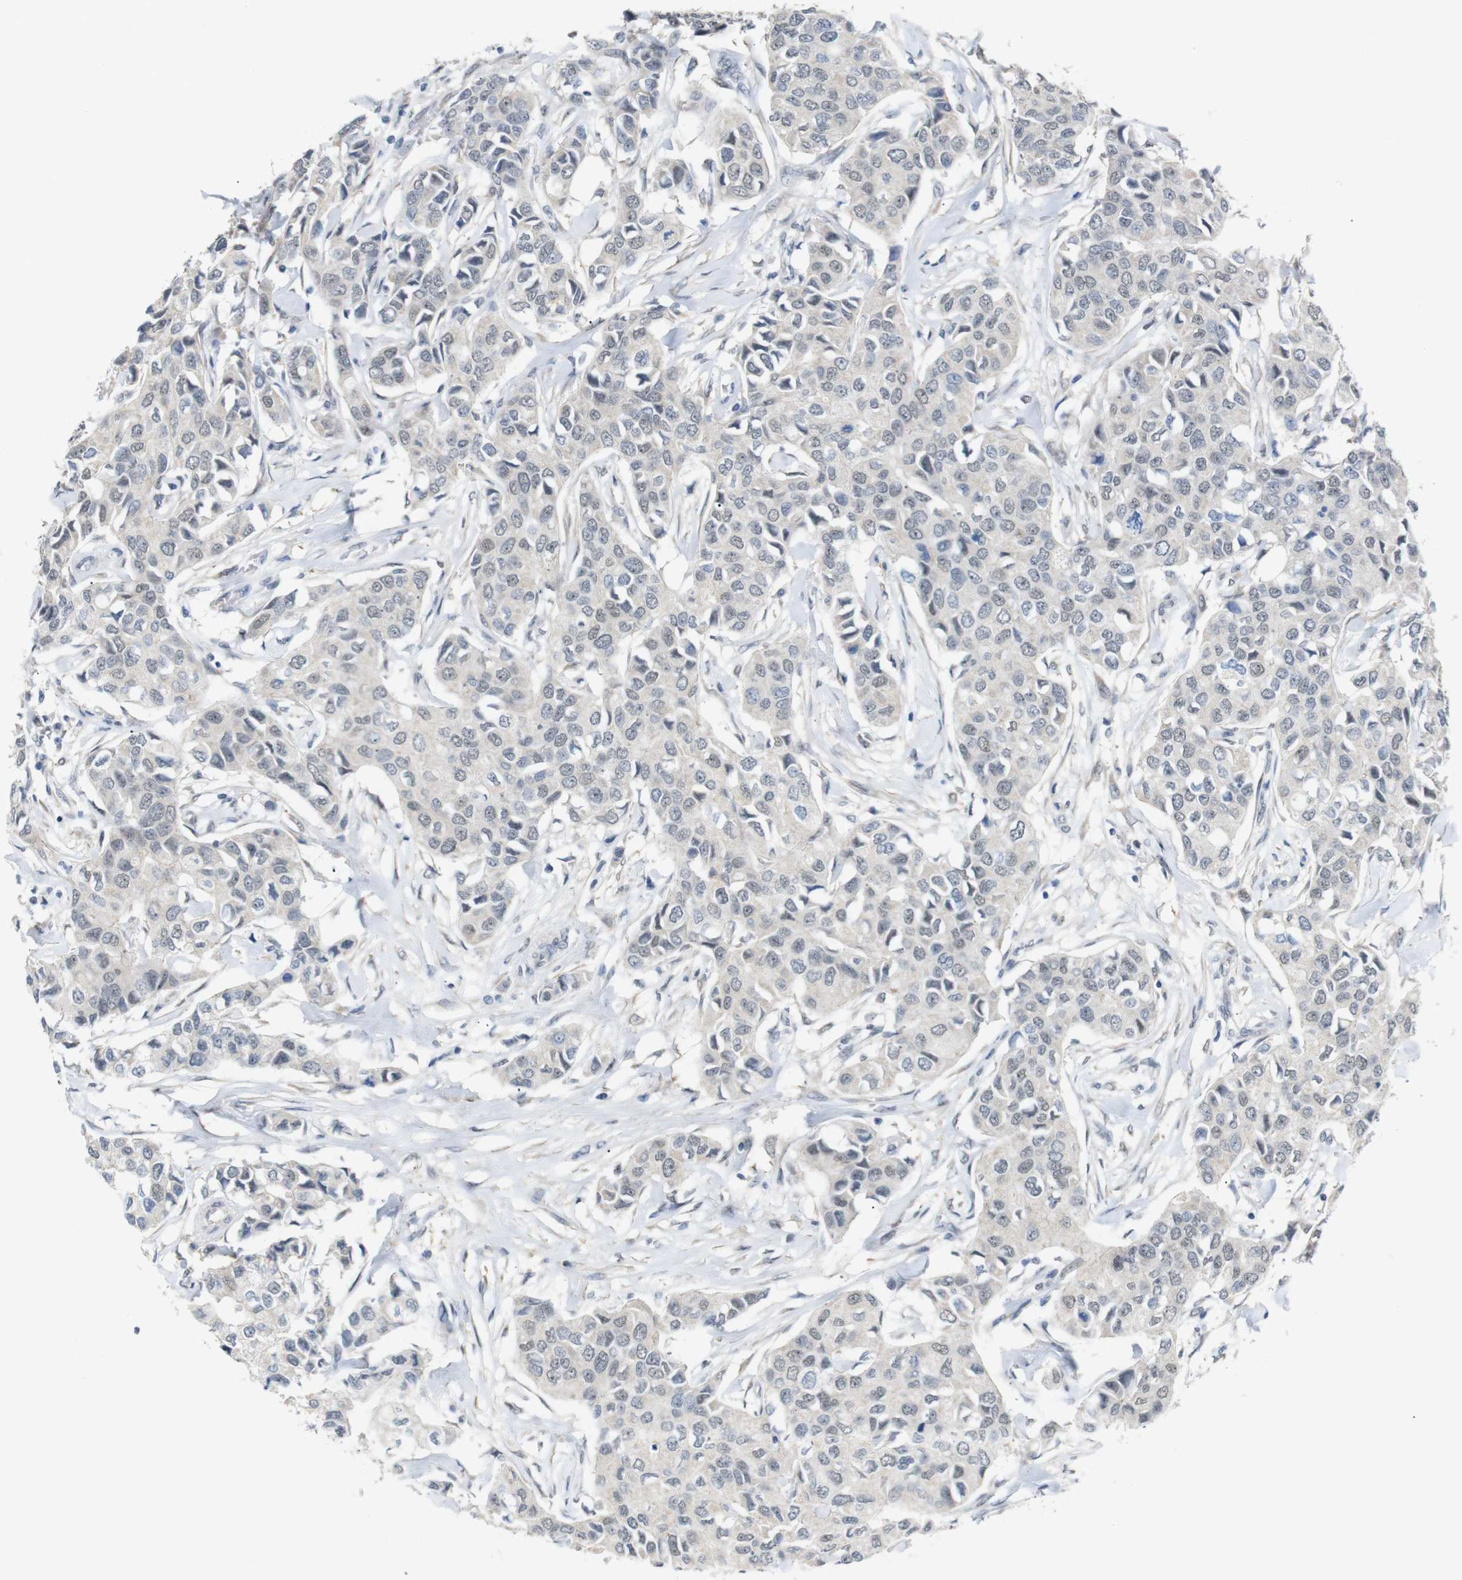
{"staining": {"intensity": "negative", "quantity": "none", "location": "none"}, "tissue": "breast cancer", "cell_type": "Tumor cells", "image_type": "cancer", "snomed": [{"axis": "morphology", "description": "Duct carcinoma"}, {"axis": "topography", "description": "Breast"}], "caption": "High power microscopy image of an IHC micrograph of infiltrating ductal carcinoma (breast), revealing no significant expression in tumor cells.", "gene": "GPR158", "patient": {"sex": "female", "age": 80}}